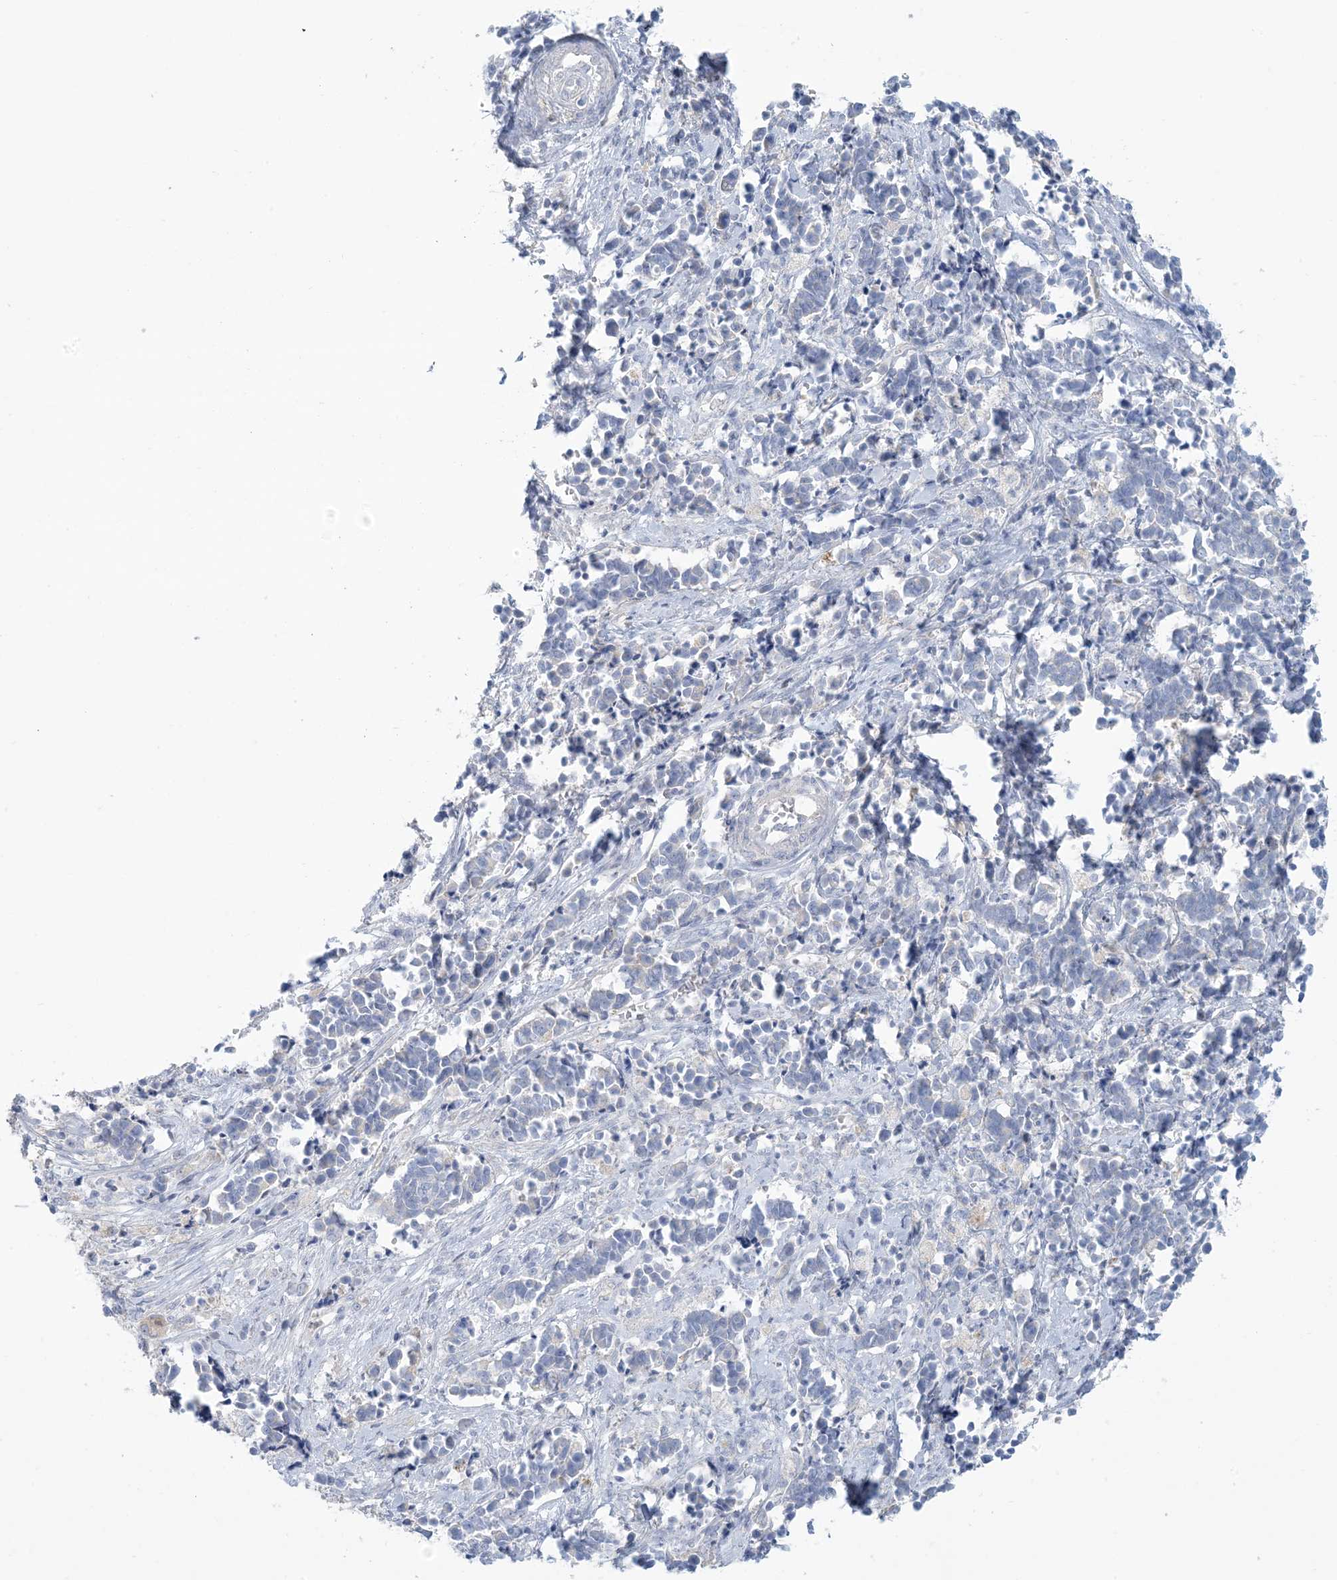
{"staining": {"intensity": "negative", "quantity": "none", "location": "none"}, "tissue": "cervical cancer", "cell_type": "Tumor cells", "image_type": "cancer", "snomed": [{"axis": "morphology", "description": "Normal tissue, NOS"}, {"axis": "morphology", "description": "Squamous cell carcinoma, NOS"}, {"axis": "topography", "description": "Cervix"}], "caption": "This is an immunohistochemistry (IHC) histopathology image of cervical cancer. There is no staining in tumor cells.", "gene": "MTHFD2L", "patient": {"sex": "female", "age": 35}}